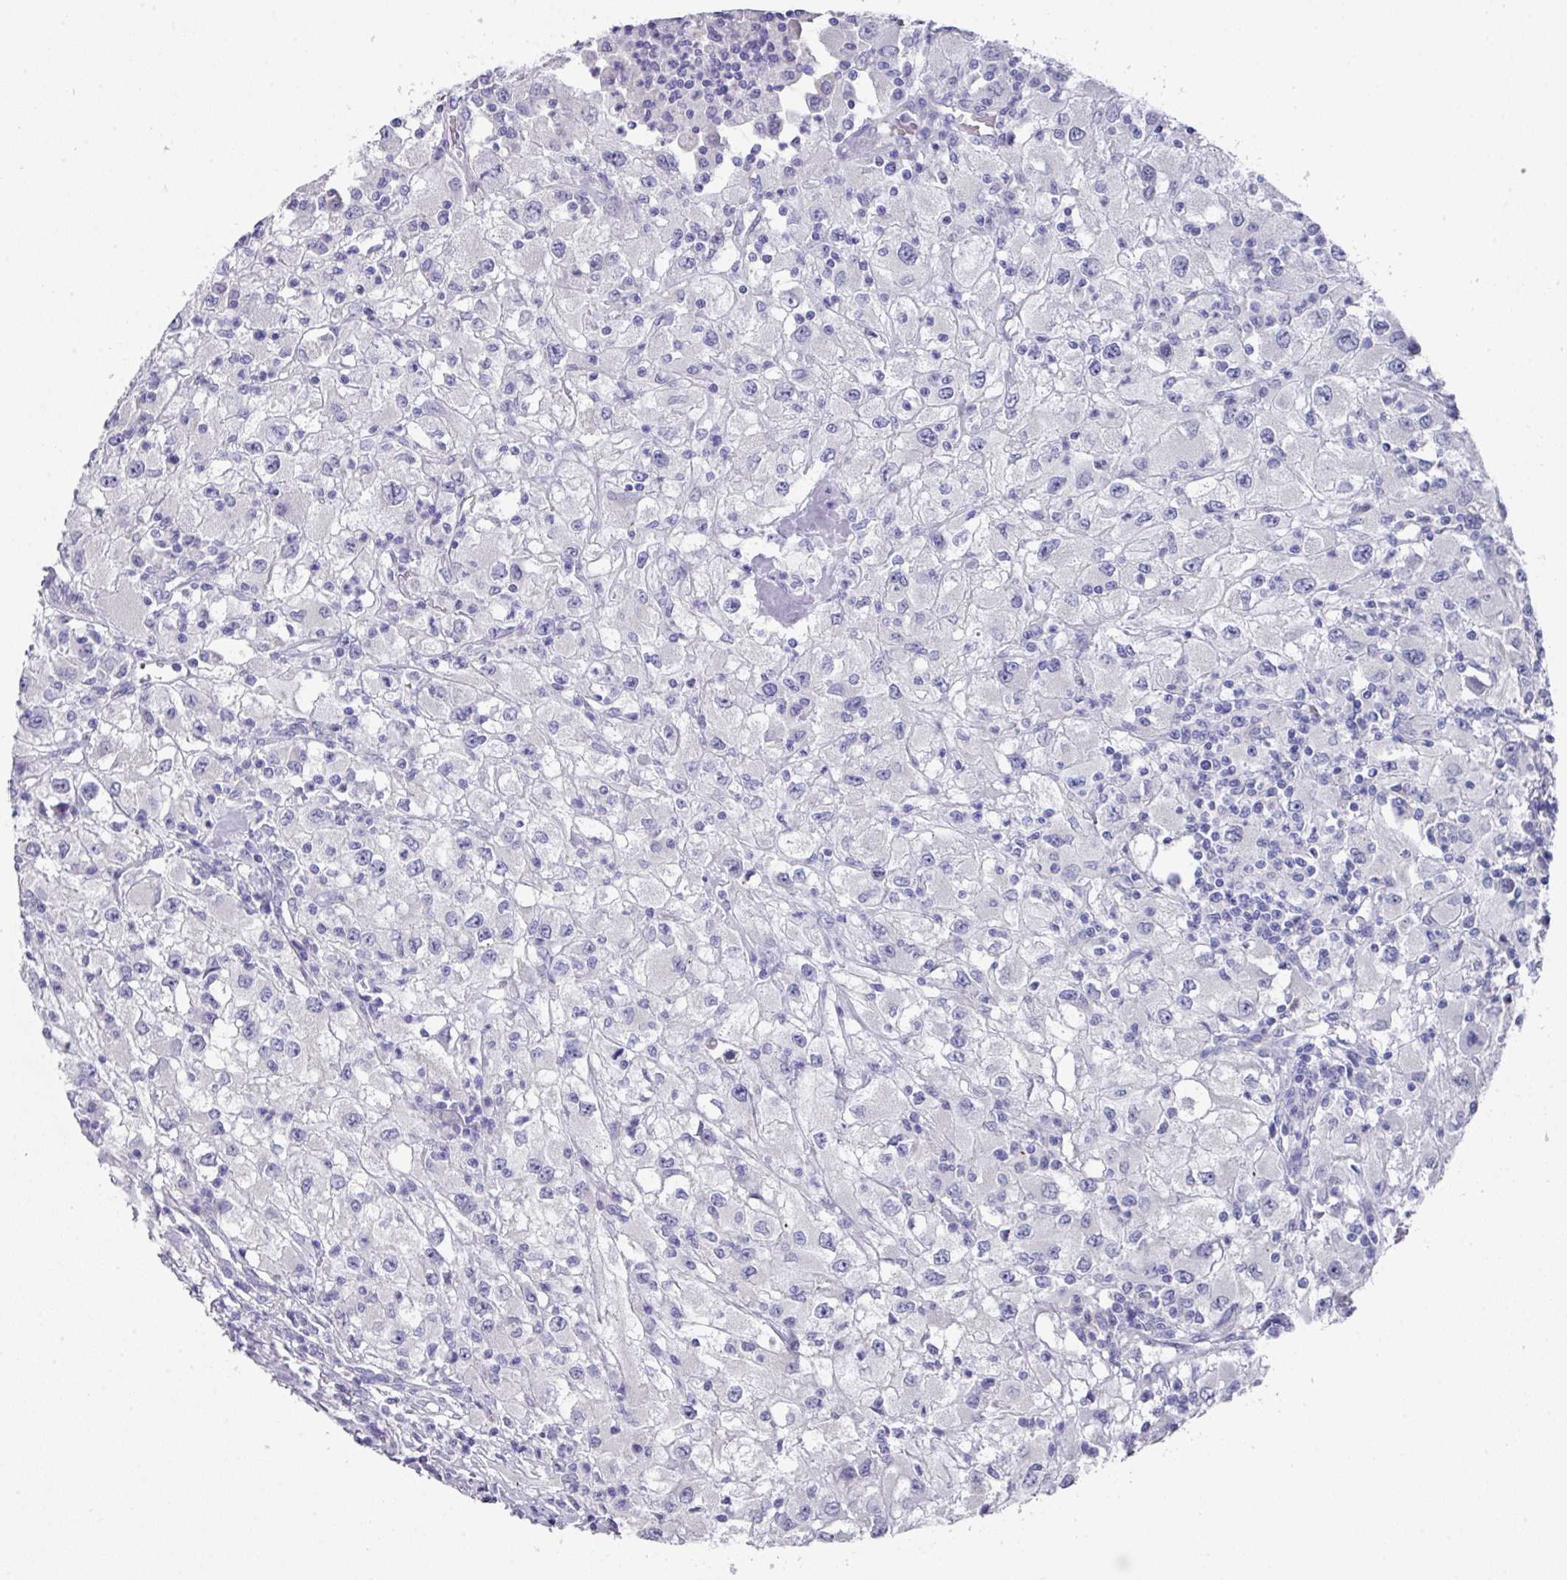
{"staining": {"intensity": "negative", "quantity": "none", "location": "none"}, "tissue": "renal cancer", "cell_type": "Tumor cells", "image_type": "cancer", "snomed": [{"axis": "morphology", "description": "Adenocarcinoma, NOS"}, {"axis": "topography", "description": "Kidney"}], "caption": "A micrograph of renal adenocarcinoma stained for a protein demonstrates no brown staining in tumor cells. (Immunohistochemistry (ihc), brightfield microscopy, high magnification).", "gene": "DAZL", "patient": {"sex": "female", "age": 67}}